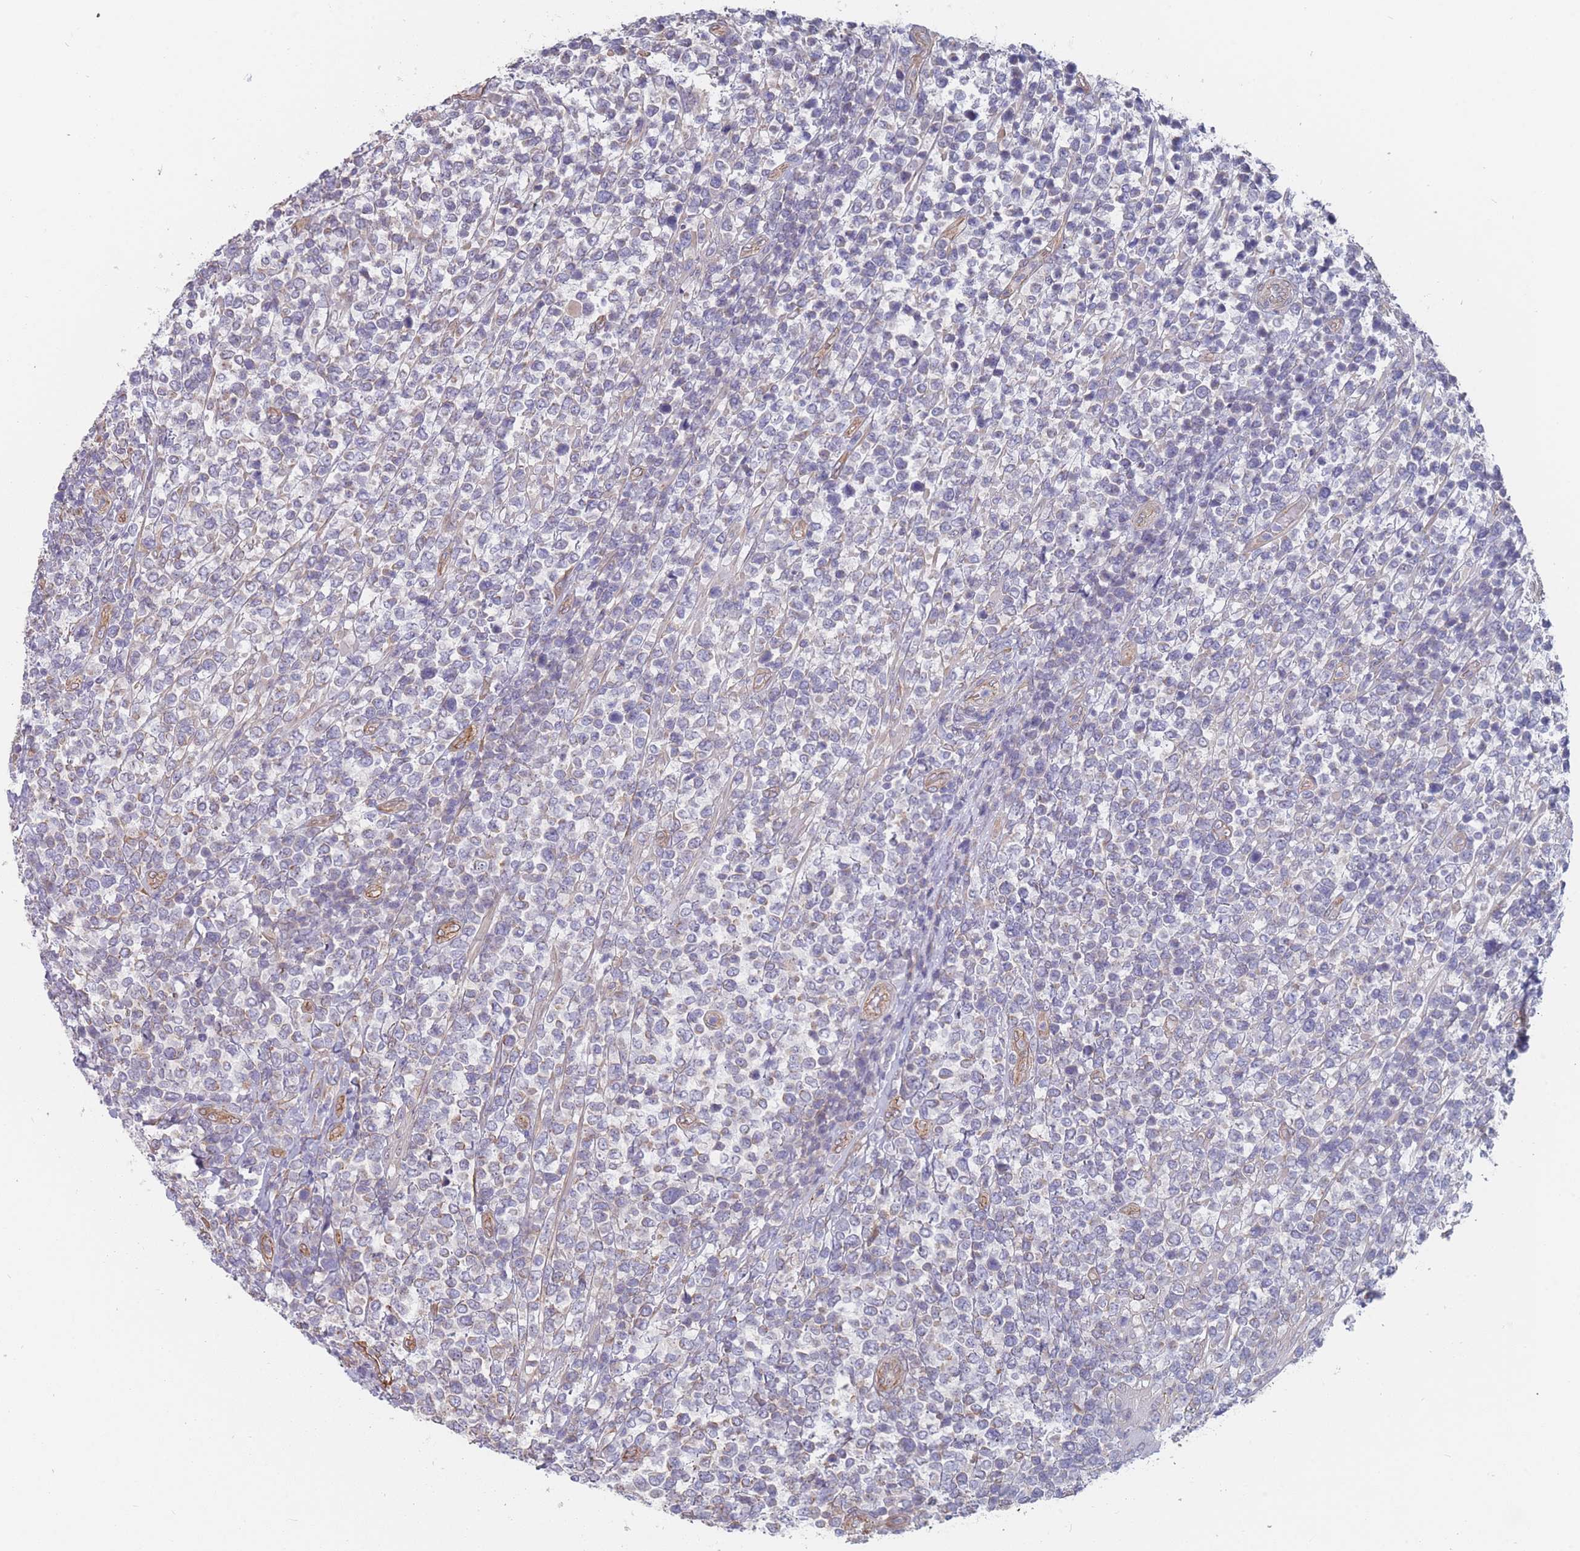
{"staining": {"intensity": "negative", "quantity": "none", "location": "none"}, "tissue": "lymphoma", "cell_type": "Tumor cells", "image_type": "cancer", "snomed": [{"axis": "morphology", "description": "Malignant lymphoma, non-Hodgkin's type, High grade"}, {"axis": "topography", "description": "Soft tissue"}], "caption": "Tumor cells are negative for brown protein staining in malignant lymphoma, non-Hodgkin's type (high-grade).", "gene": "SLC1A6", "patient": {"sex": "female", "age": 56}}